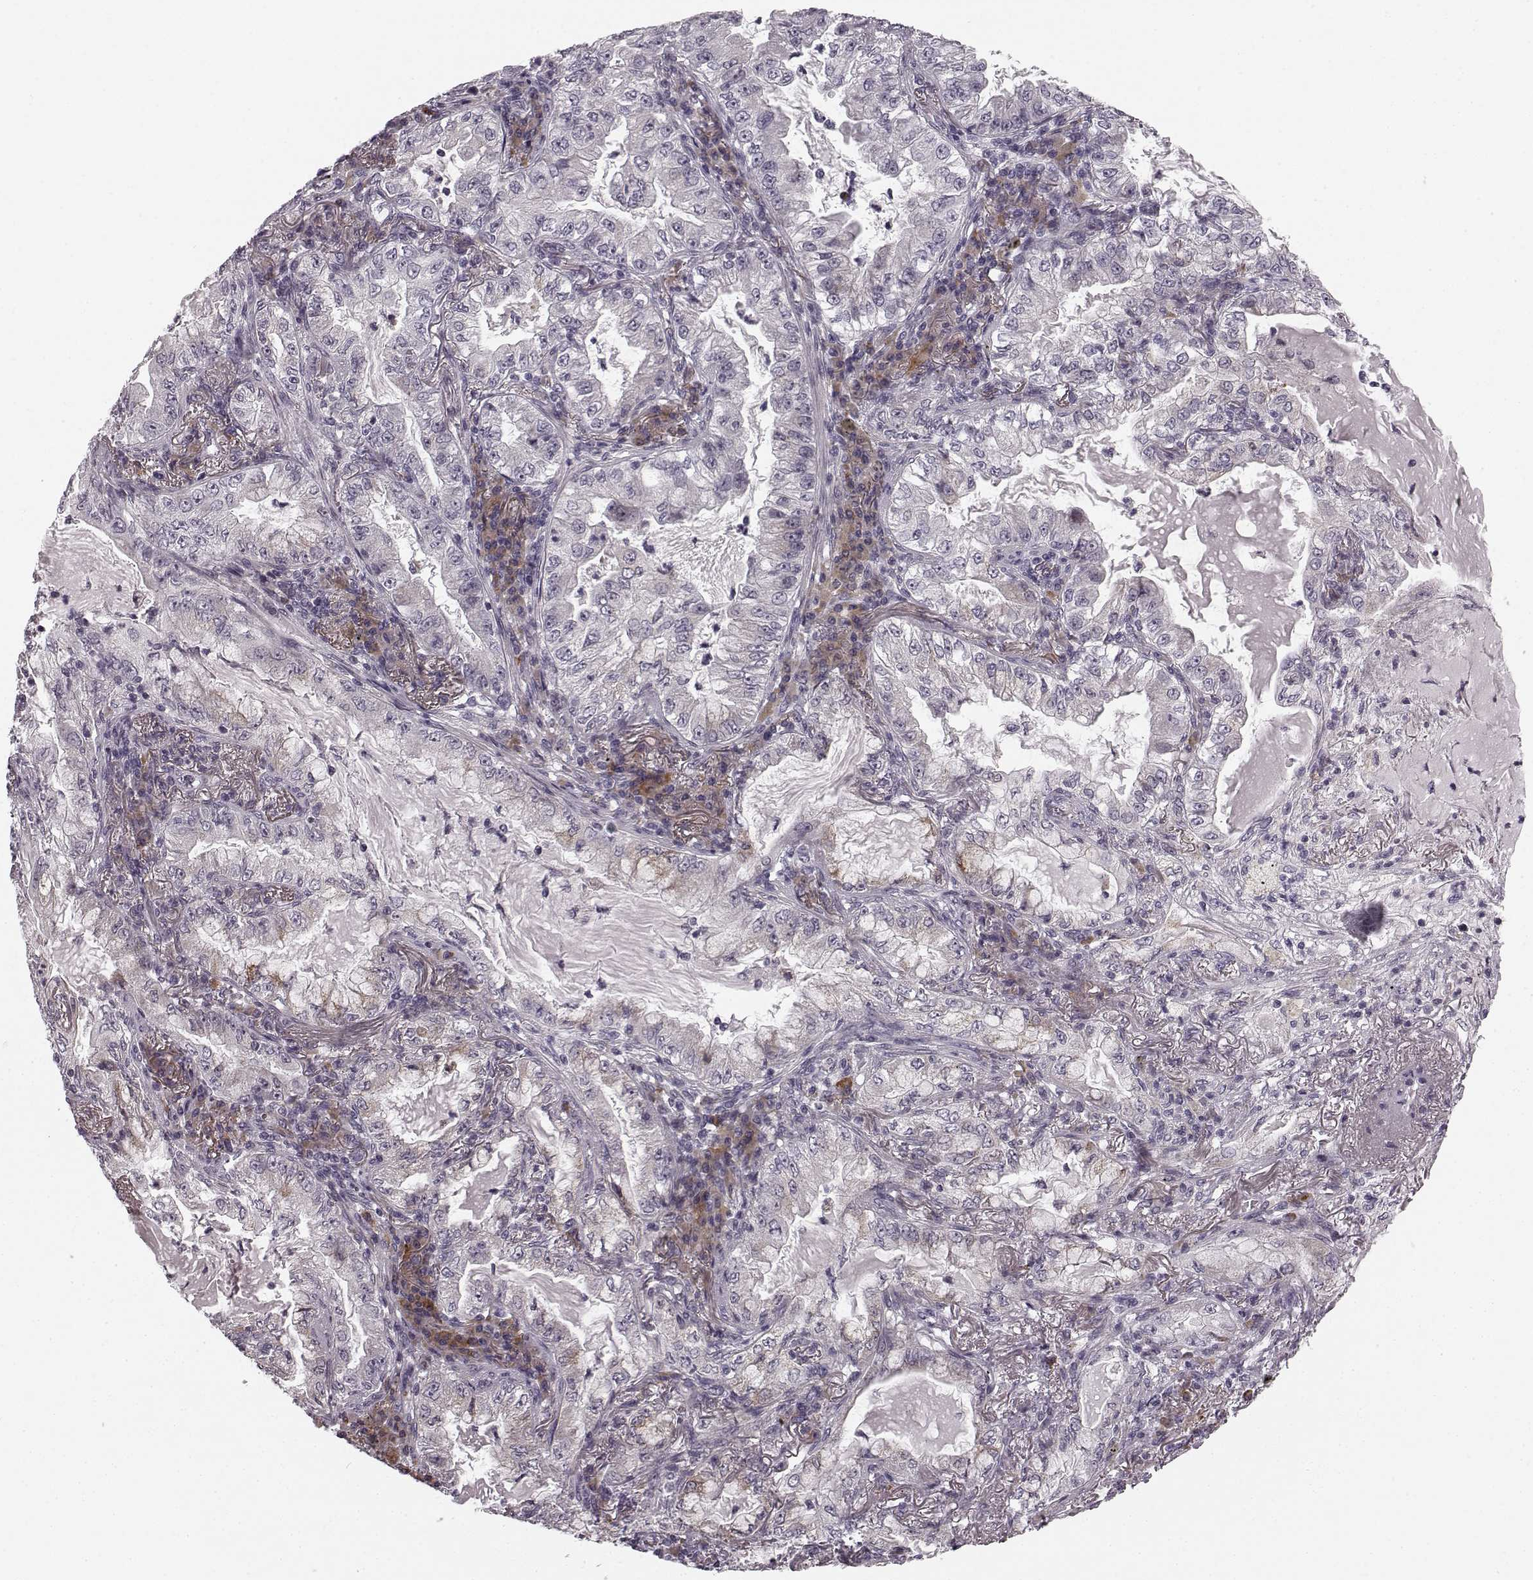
{"staining": {"intensity": "negative", "quantity": "none", "location": "none"}, "tissue": "lung cancer", "cell_type": "Tumor cells", "image_type": "cancer", "snomed": [{"axis": "morphology", "description": "Adenocarcinoma, NOS"}, {"axis": "topography", "description": "Lung"}], "caption": "Immunohistochemistry (IHC) image of neoplastic tissue: adenocarcinoma (lung) stained with DAB (3,3'-diaminobenzidine) reveals no significant protein staining in tumor cells.", "gene": "FAM234B", "patient": {"sex": "female", "age": 73}}